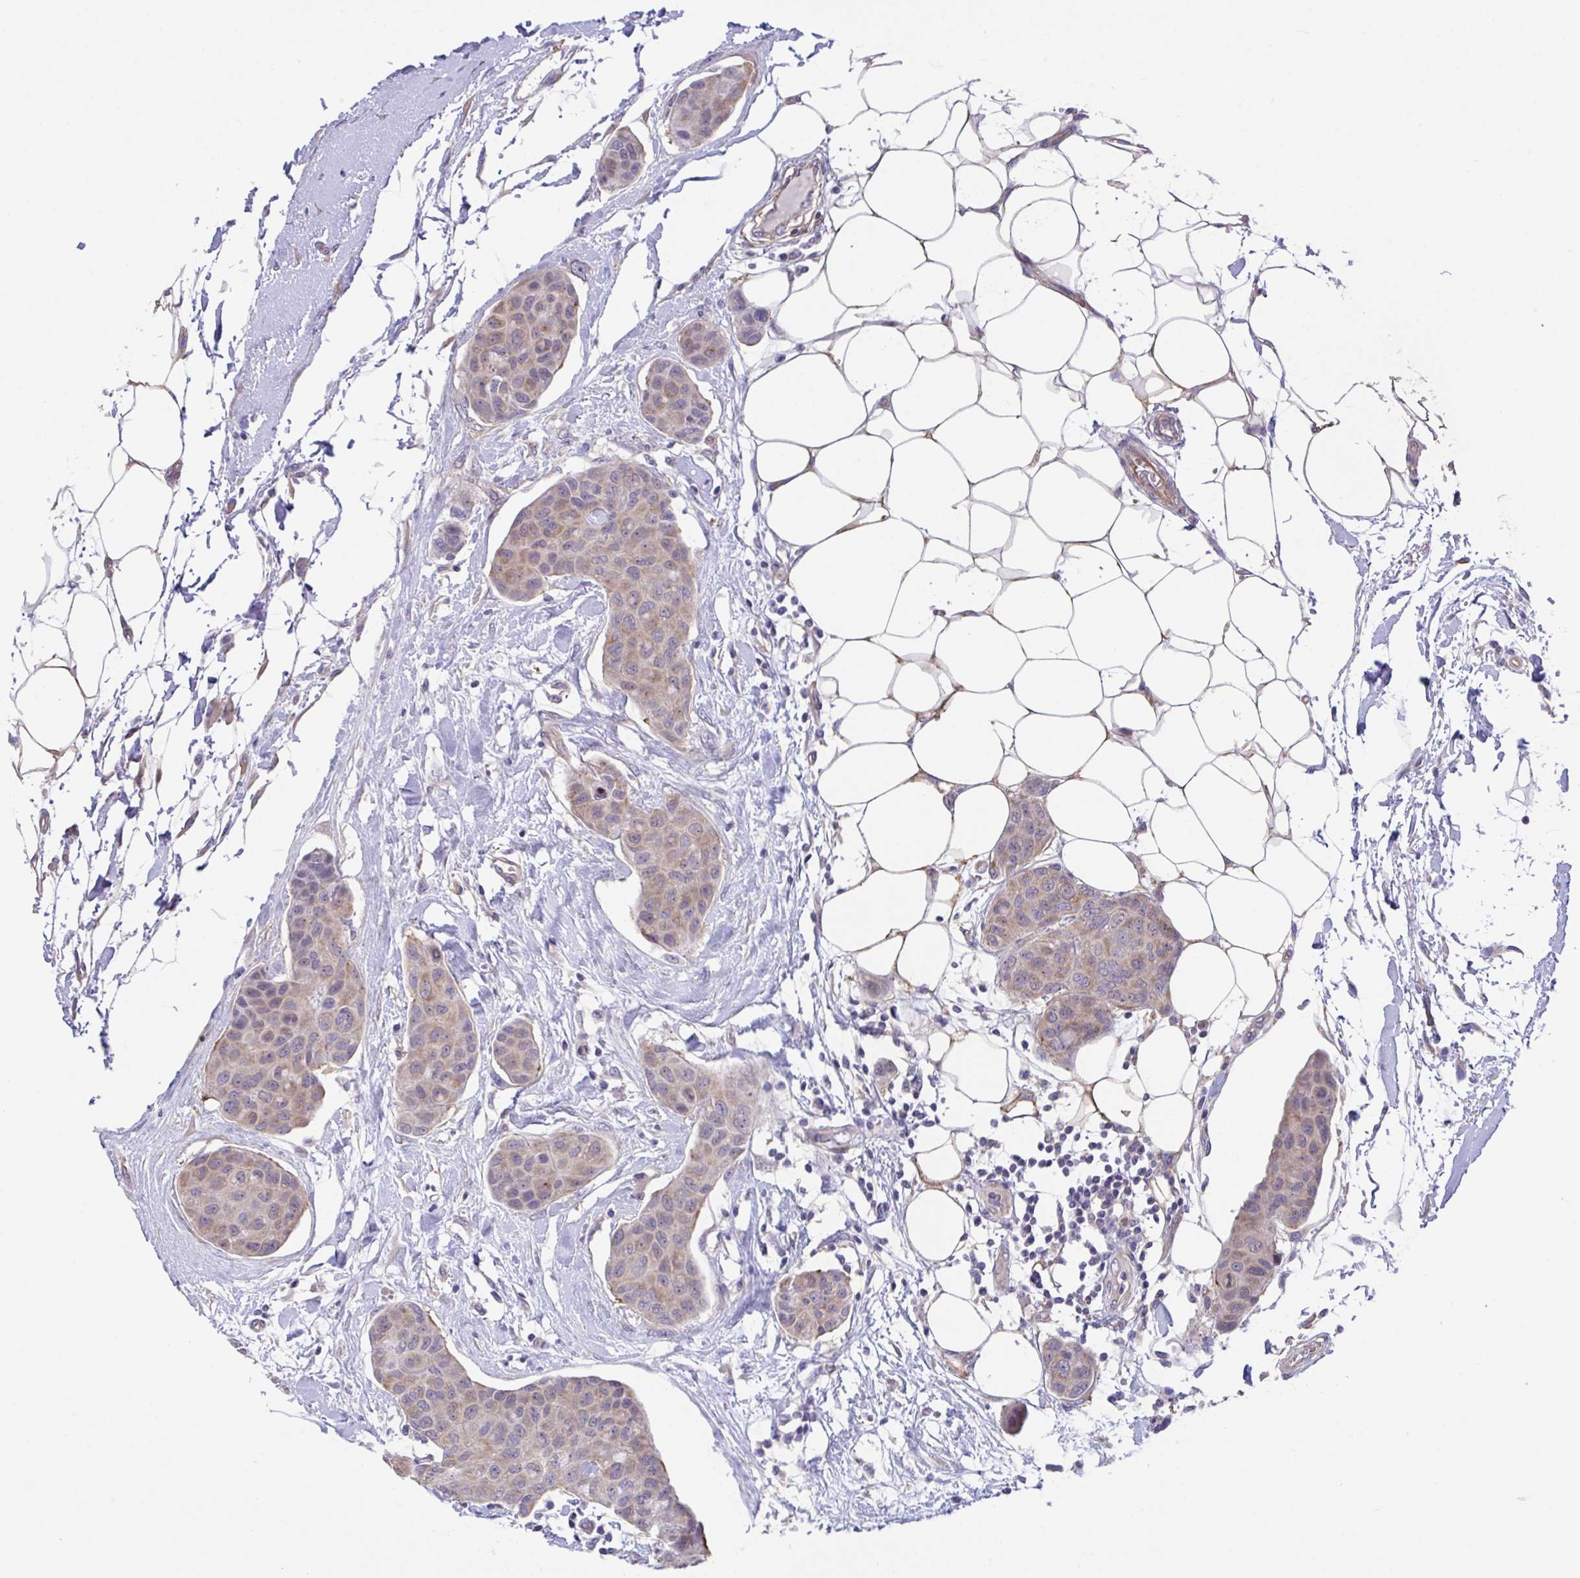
{"staining": {"intensity": "weak", "quantity": "25%-75%", "location": "cytoplasmic/membranous"}, "tissue": "breast cancer", "cell_type": "Tumor cells", "image_type": "cancer", "snomed": [{"axis": "morphology", "description": "Duct carcinoma"}, {"axis": "topography", "description": "Breast"}, {"axis": "topography", "description": "Lymph node"}], "caption": "Protein staining by immunohistochemistry (IHC) shows weak cytoplasmic/membranous expression in approximately 25%-75% of tumor cells in breast intraductal carcinoma.", "gene": "RHOXF1", "patient": {"sex": "female", "age": 80}}